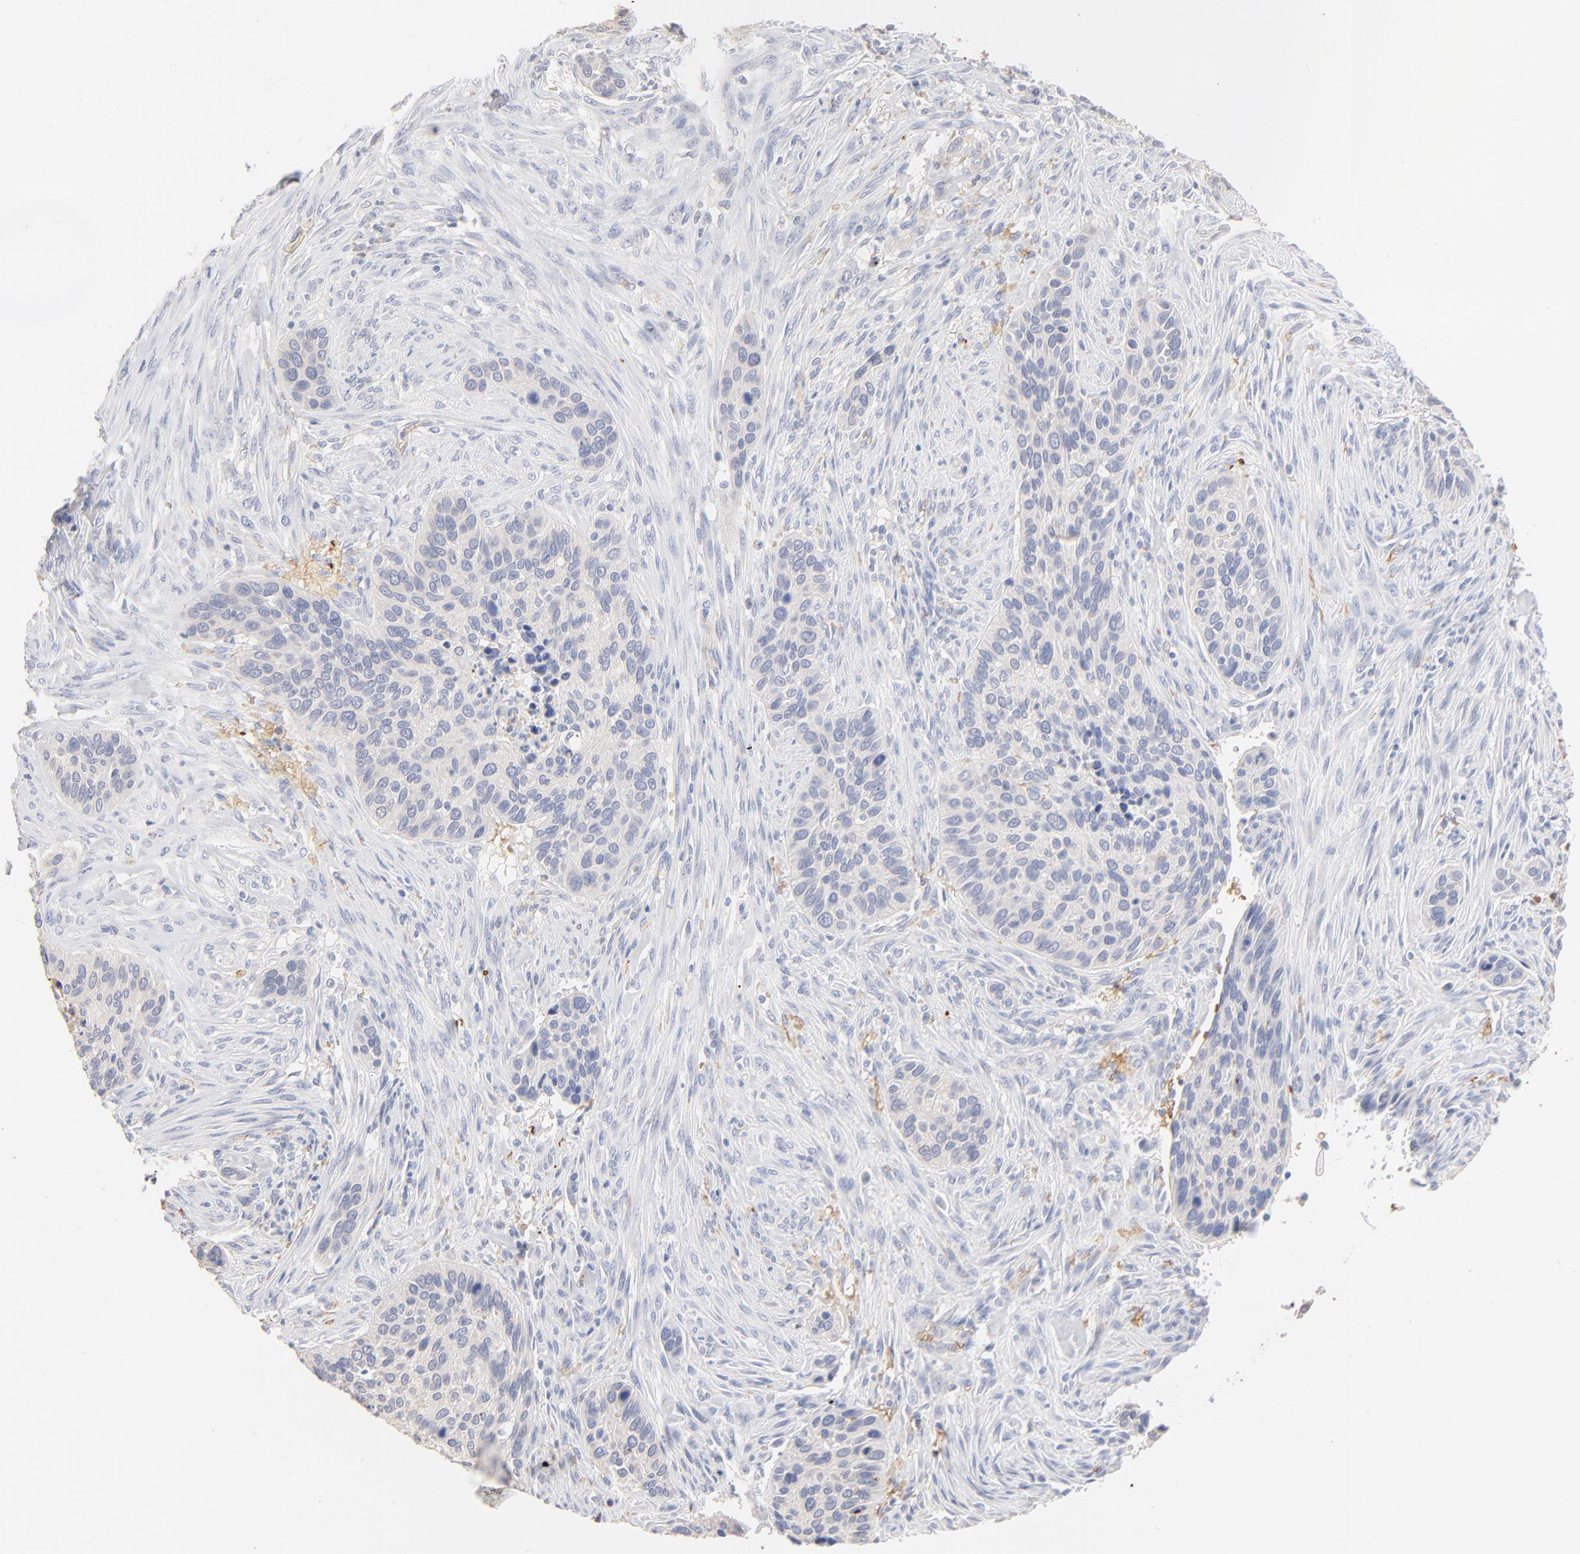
{"staining": {"intensity": "negative", "quantity": "none", "location": "none"}, "tissue": "cervical cancer", "cell_type": "Tumor cells", "image_type": "cancer", "snomed": [{"axis": "morphology", "description": "Adenocarcinoma, NOS"}, {"axis": "topography", "description": "Cervix"}], "caption": "Protein analysis of cervical cancer shows no significant expression in tumor cells.", "gene": "SPTB", "patient": {"sex": "female", "age": 29}}